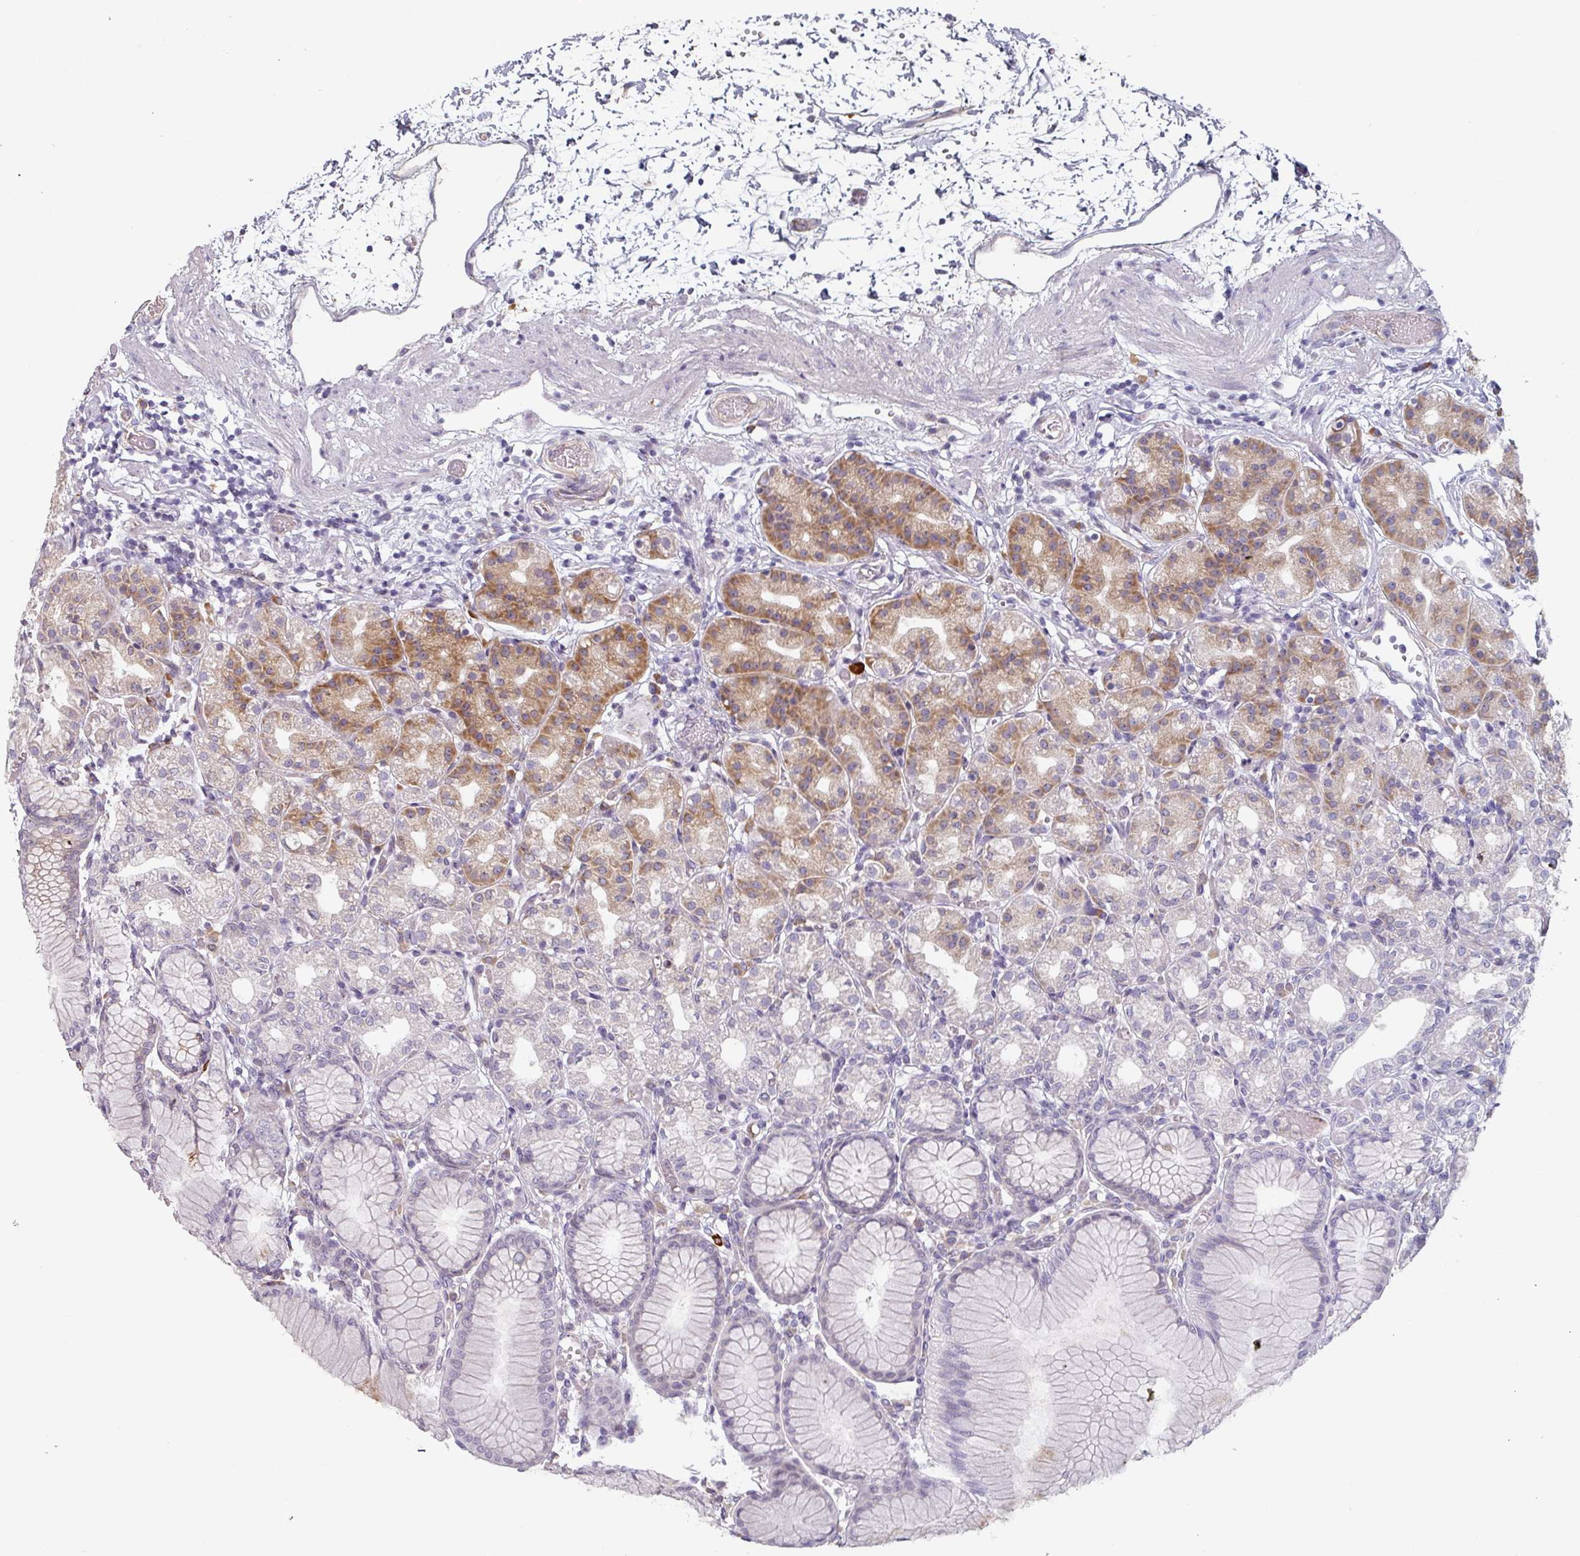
{"staining": {"intensity": "moderate", "quantity": "<25%", "location": "cytoplasmic/membranous"}, "tissue": "stomach", "cell_type": "Glandular cells", "image_type": "normal", "snomed": [{"axis": "morphology", "description": "Normal tissue, NOS"}, {"axis": "topography", "description": "Stomach"}], "caption": "This micrograph shows IHC staining of benign human stomach, with low moderate cytoplasmic/membranous expression in about <25% of glandular cells.", "gene": "CEP78", "patient": {"sex": "female", "age": 57}}